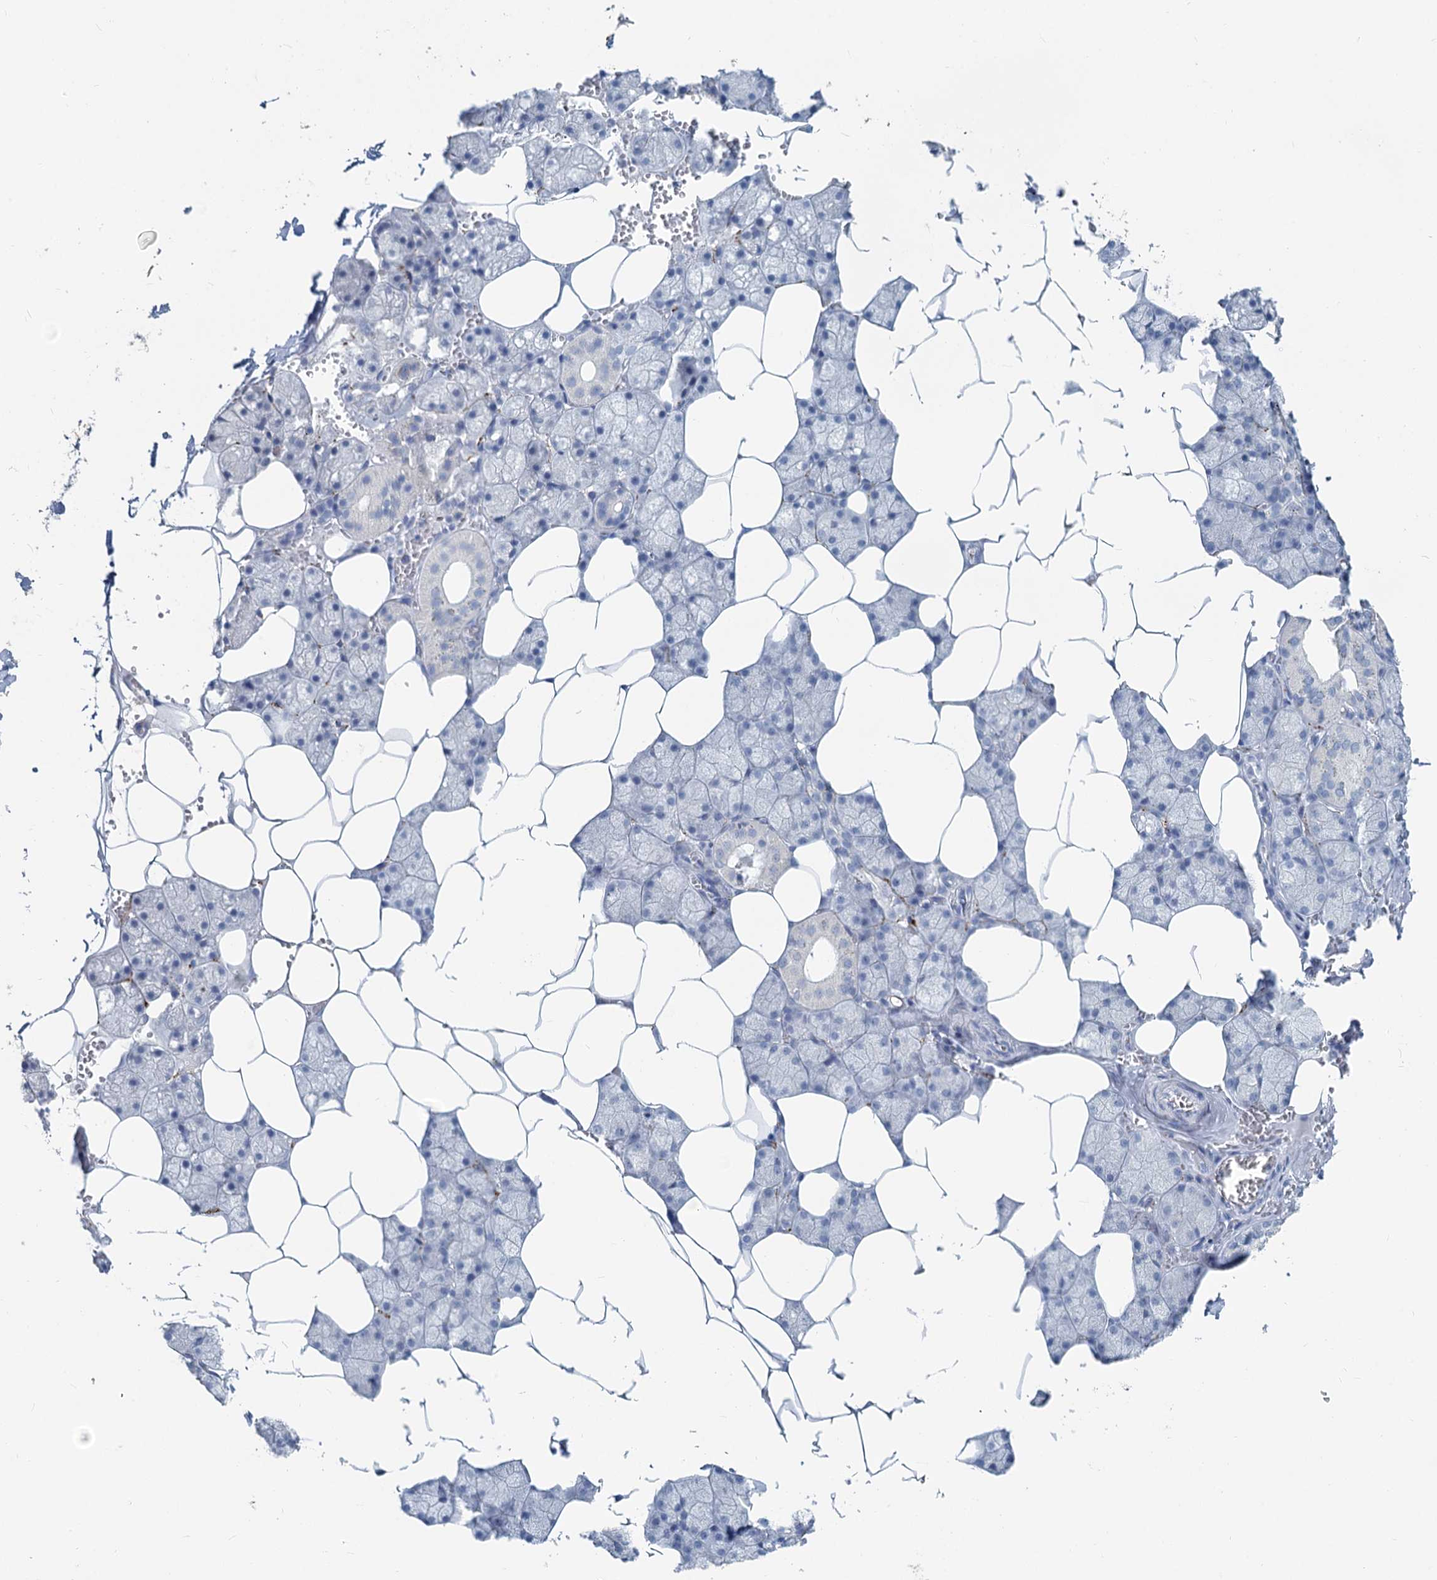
{"staining": {"intensity": "negative", "quantity": "none", "location": "none"}, "tissue": "salivary gland", "cell_type": "Glandular cells", "image_type": "normal", "snomed": [{"axis": "morphology", "description": "Normal tissue, NOS"}, {"axis": "topography", "description": "Salivary gland"}], "caption": "The micrograph shows no staining of glandular cells in normal salivary gland. (Stains: DAB (3,3'-diaminobenzidine) IHC with hematoxylin counter stain, Microscopy: brightfield microscopy at high magnification).", "gene": "CHGA", "patient": {"sex": "male", "age": 62}}